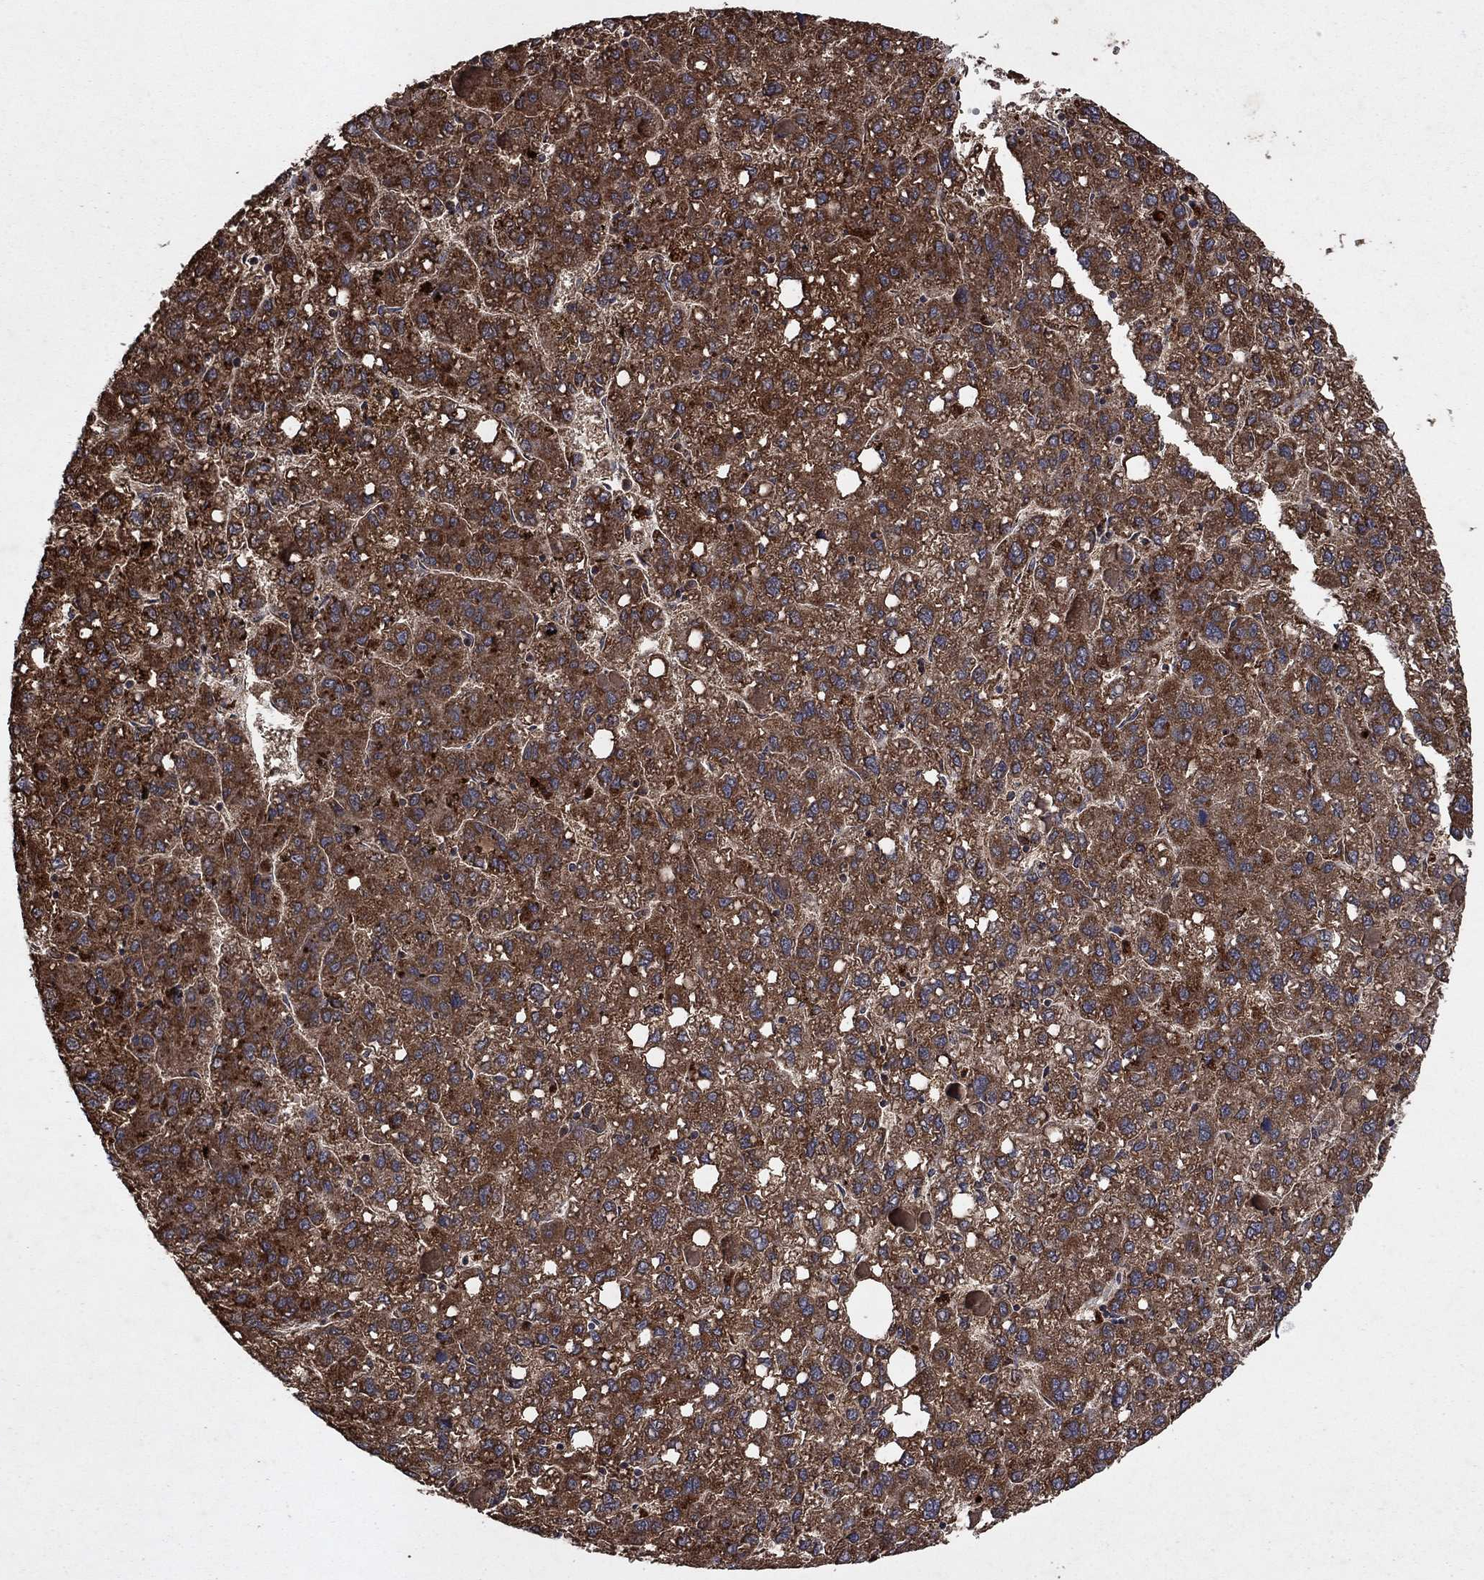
{"staining": {"intensity": "strong", "quantity": ">75%", "location": "cytoplasmic/membranous"}, "tissue": "liver cancer", "cell_type": "Tumor cells", "image_type": "cancer", "snomed": [{"axis": "morphology", "description": "Carcinoma, Hepatocellular, NOS"}, {"axis": "topography", "description": "Liver"}], "caption": "Liver cancer was stained to show a protein in brown. There is high levels of strong cytoplasmic/membranous positivity in approximately >75% of tumor cells.", "gene": "DPH1", "patient": {"sex": "female", "age": 82}}